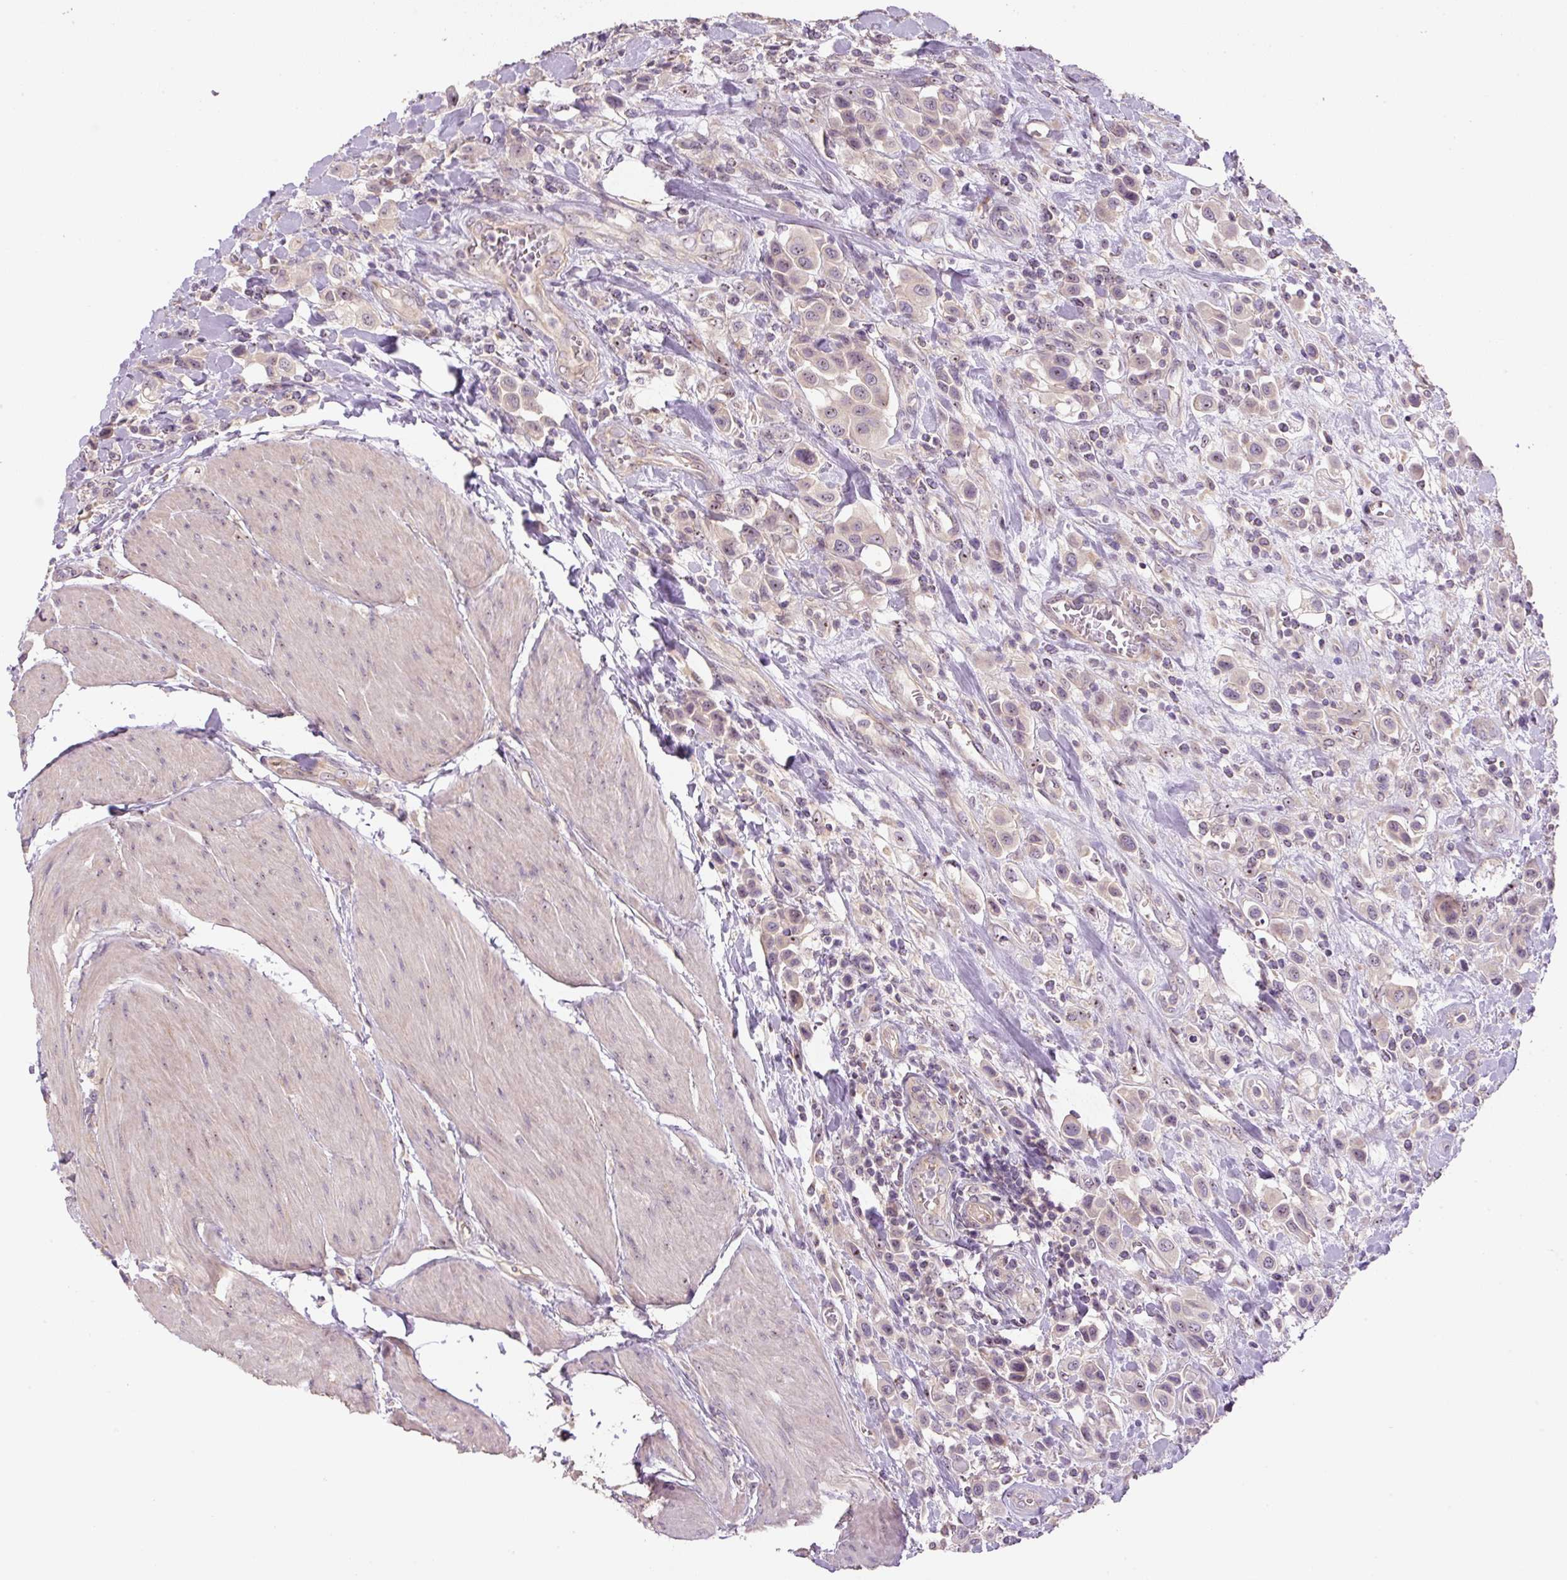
{"staining": {"intensity": "negative", "quantity": "none", "location": "none"}, "tissue": "urothelial cancer", "cell_type": "Tumor cells", "image_type": "cancer", "snomed": [{"axis": "morphology", "description": "Urothelial carcinoma, High grade"}, {"axis": "topography", "description": "Urinary bladder"}], "caption": "IHC photomicrograph of neoplastic tissue: human urothelial cancer stained with DAB (3,3'-diaminobenzidine) shows no significant protein staining in tumor cells.", "gene": "TMEM151B", "patient": {"sex": "male", "age": 50}}